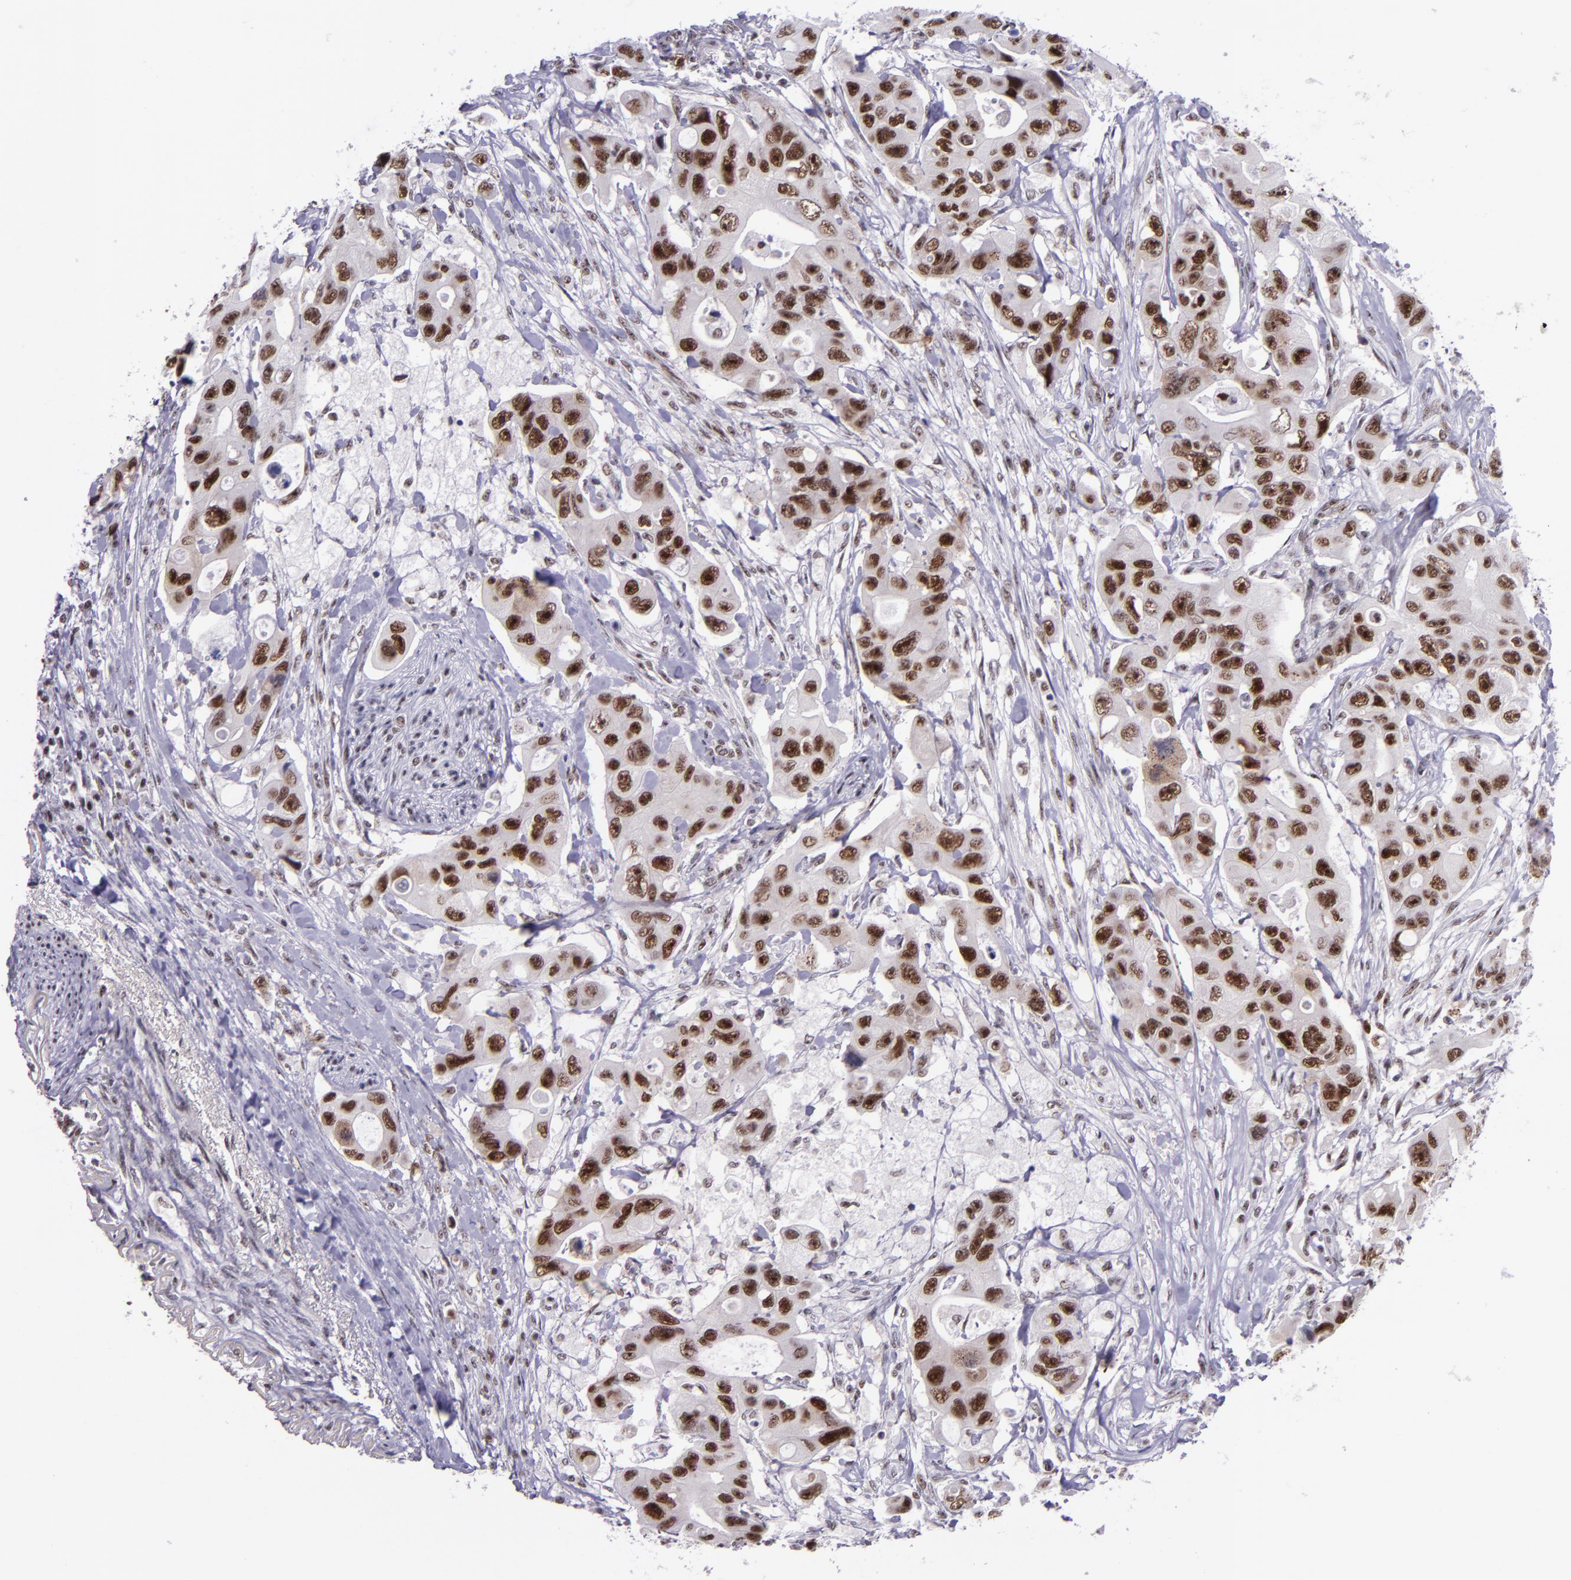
{"staining": {"intensity": "strong", "quantity": ">75%", "location": "nuclear"}, "tissue": "colorectal cancer", "cell_type": "Tumor cells", "image_type": "cancer", "snomed": [{"axis": "morphology", "description": "Adenocarcinoma, NOS"}, {"axis": "topography", "description": "Colon"}], "caption": "A histopathology image showing strong nuclear positivity in about >75% of tumor cells in adenocarcinoma (colorectal), as visualized by brown immunohistochemical staining.", "gene": "GPKOW", "patient": {"sex": "female", "age": 46}}